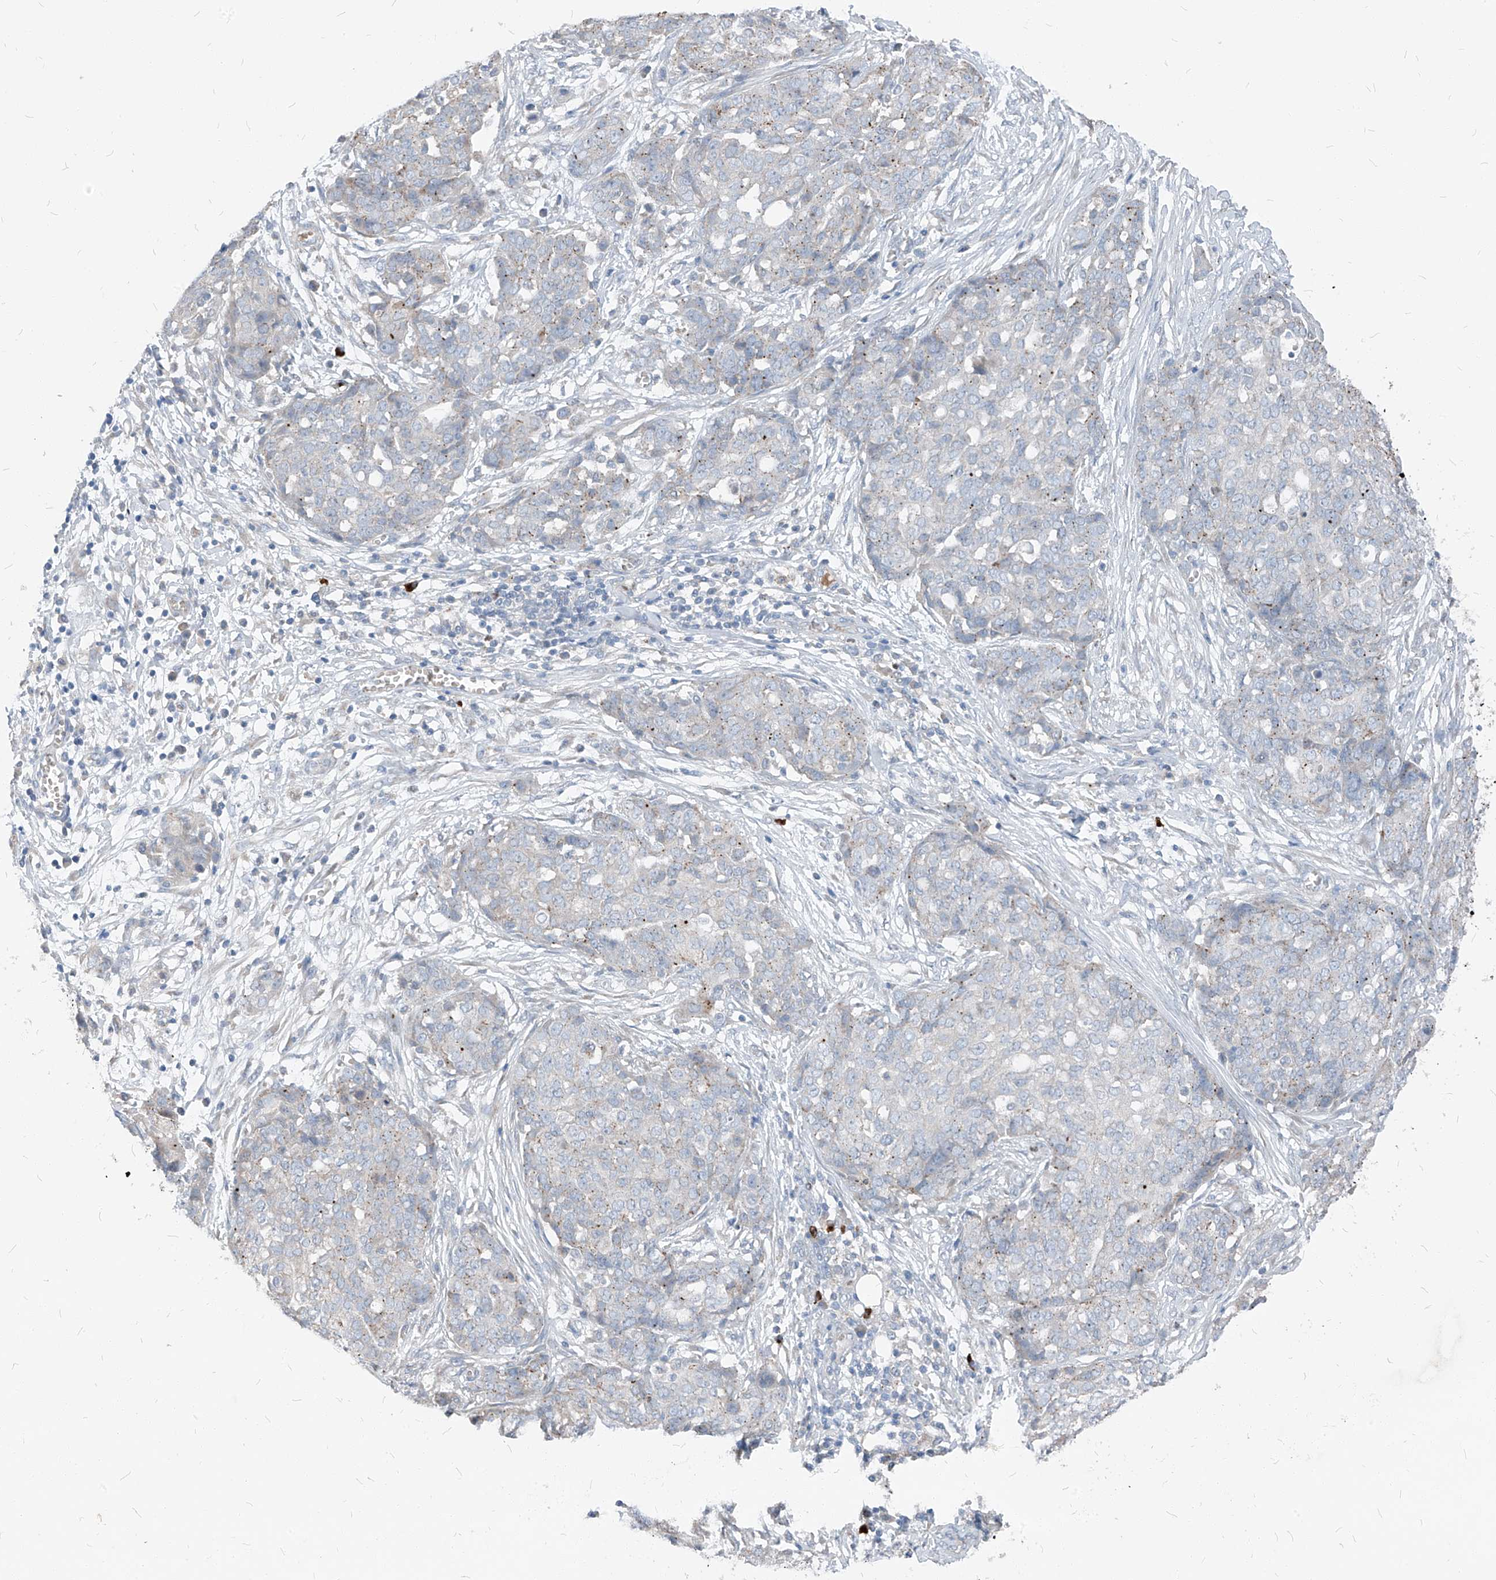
{"staining": {"intensity": "weak", "quantity": "<25%", "location": "cytoplasmic/membranous"}, "tissue": "ovarian cancer", "cell_type": "Tumor cells", "image_type": "cancer", "snomed": [{"axis": "morphology", "description": "Cystadenocarcinoma, serous, NOS"}, {"axis": "topography", "description": "Soft tissue"}, {"axis": "topography", "description": "Ovary"}], "caption": "The image reveals no significant positivity in tumor cells of ovarian serous cystadenocarcinoma. (DAB (3,3'-diaminobenzidine) IHC with hematoxylin counter stain).", "gene": "CHMP2B", "patient": {"sex": "female", "age": 57}}